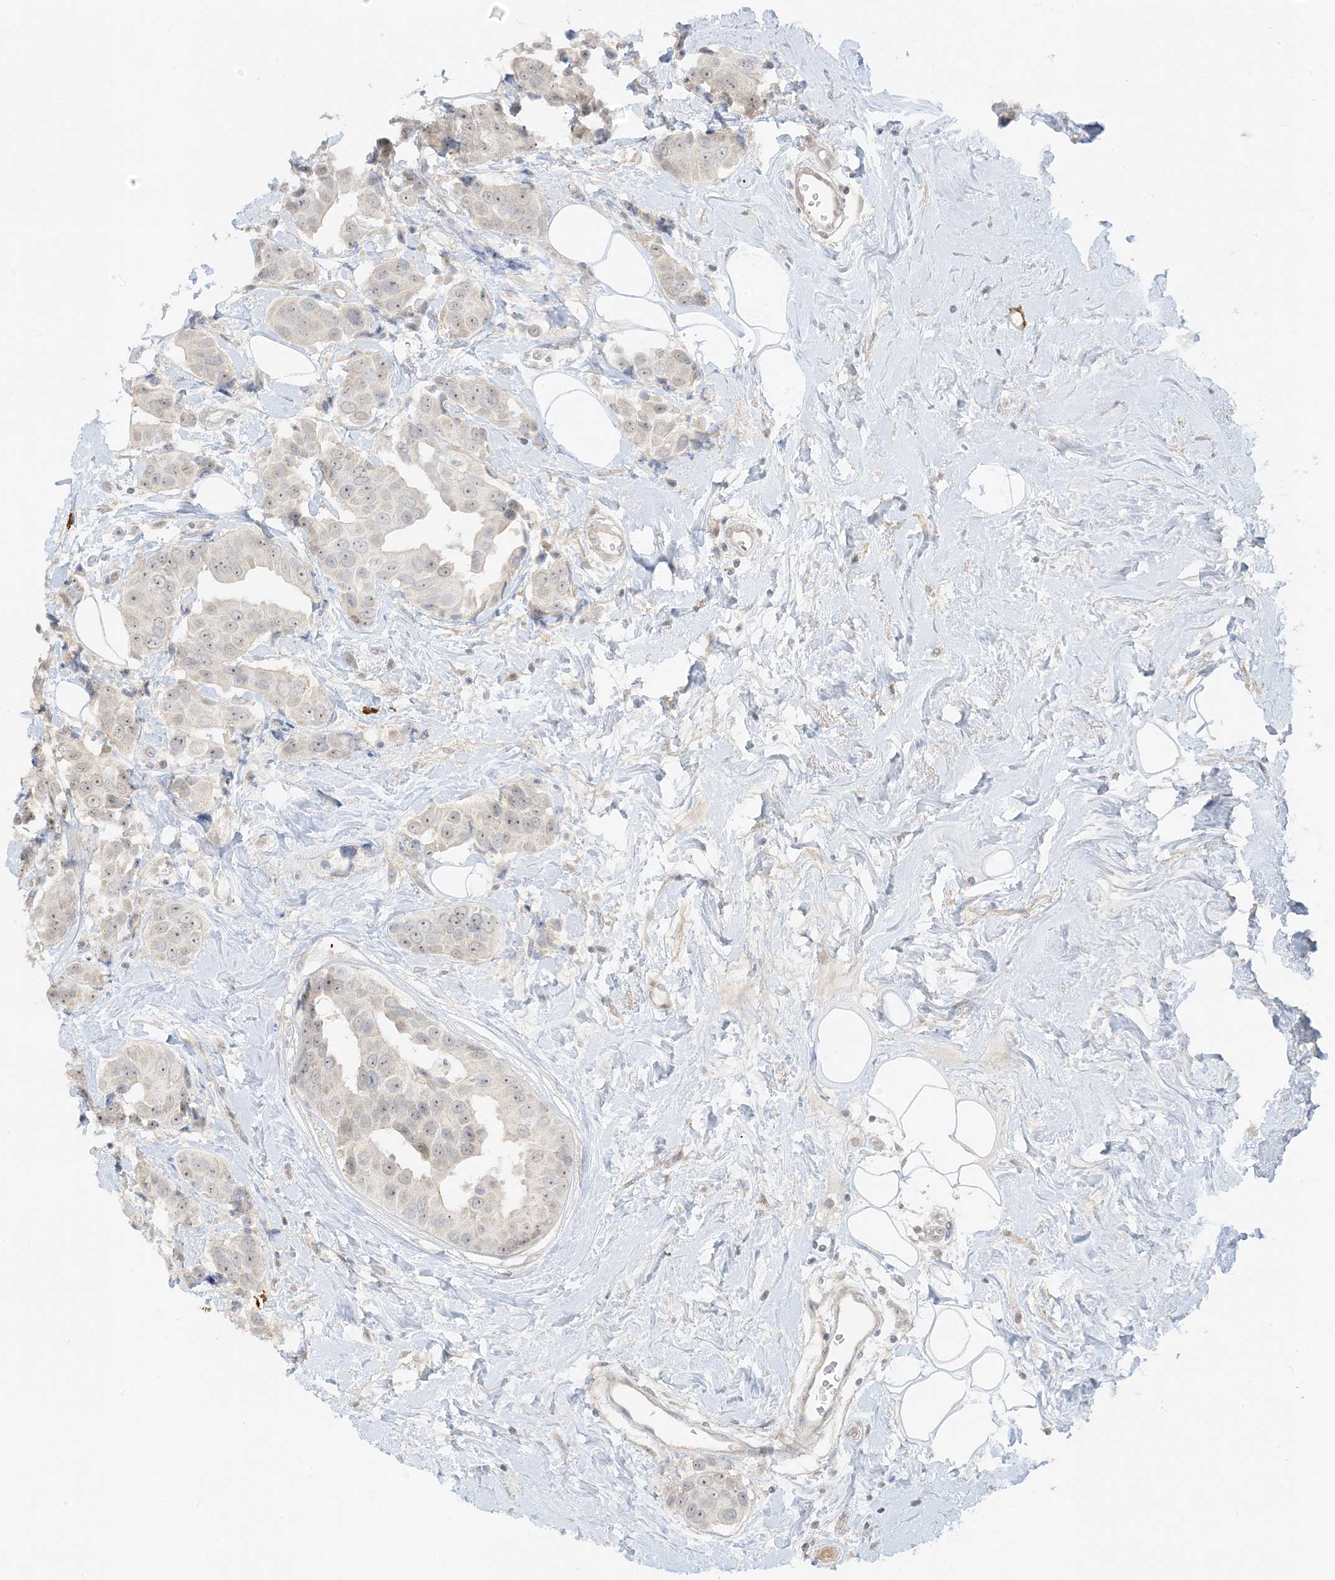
{"staining": {"intensity": "moderate", "quantity": ">75%", "location": "nuclear"}, "tissue": "breast cancer", "cell_type": "Tumor cells", "image_type": "cancer", "snomed": [{"axis": "morphology", "description": "Normal tissue, NOS"}, {"axis": "morphology", "description": "Duct carcinoma"}, {"axis": "topography", "description": "Breast"}], "caption": "Protein staining shows moderate nuclear expression in about >75% of tumor cells in breast invasive ductal carcinoma.", "gene": "ETAA1", "patient": {"sex": "female", "age": 39}}